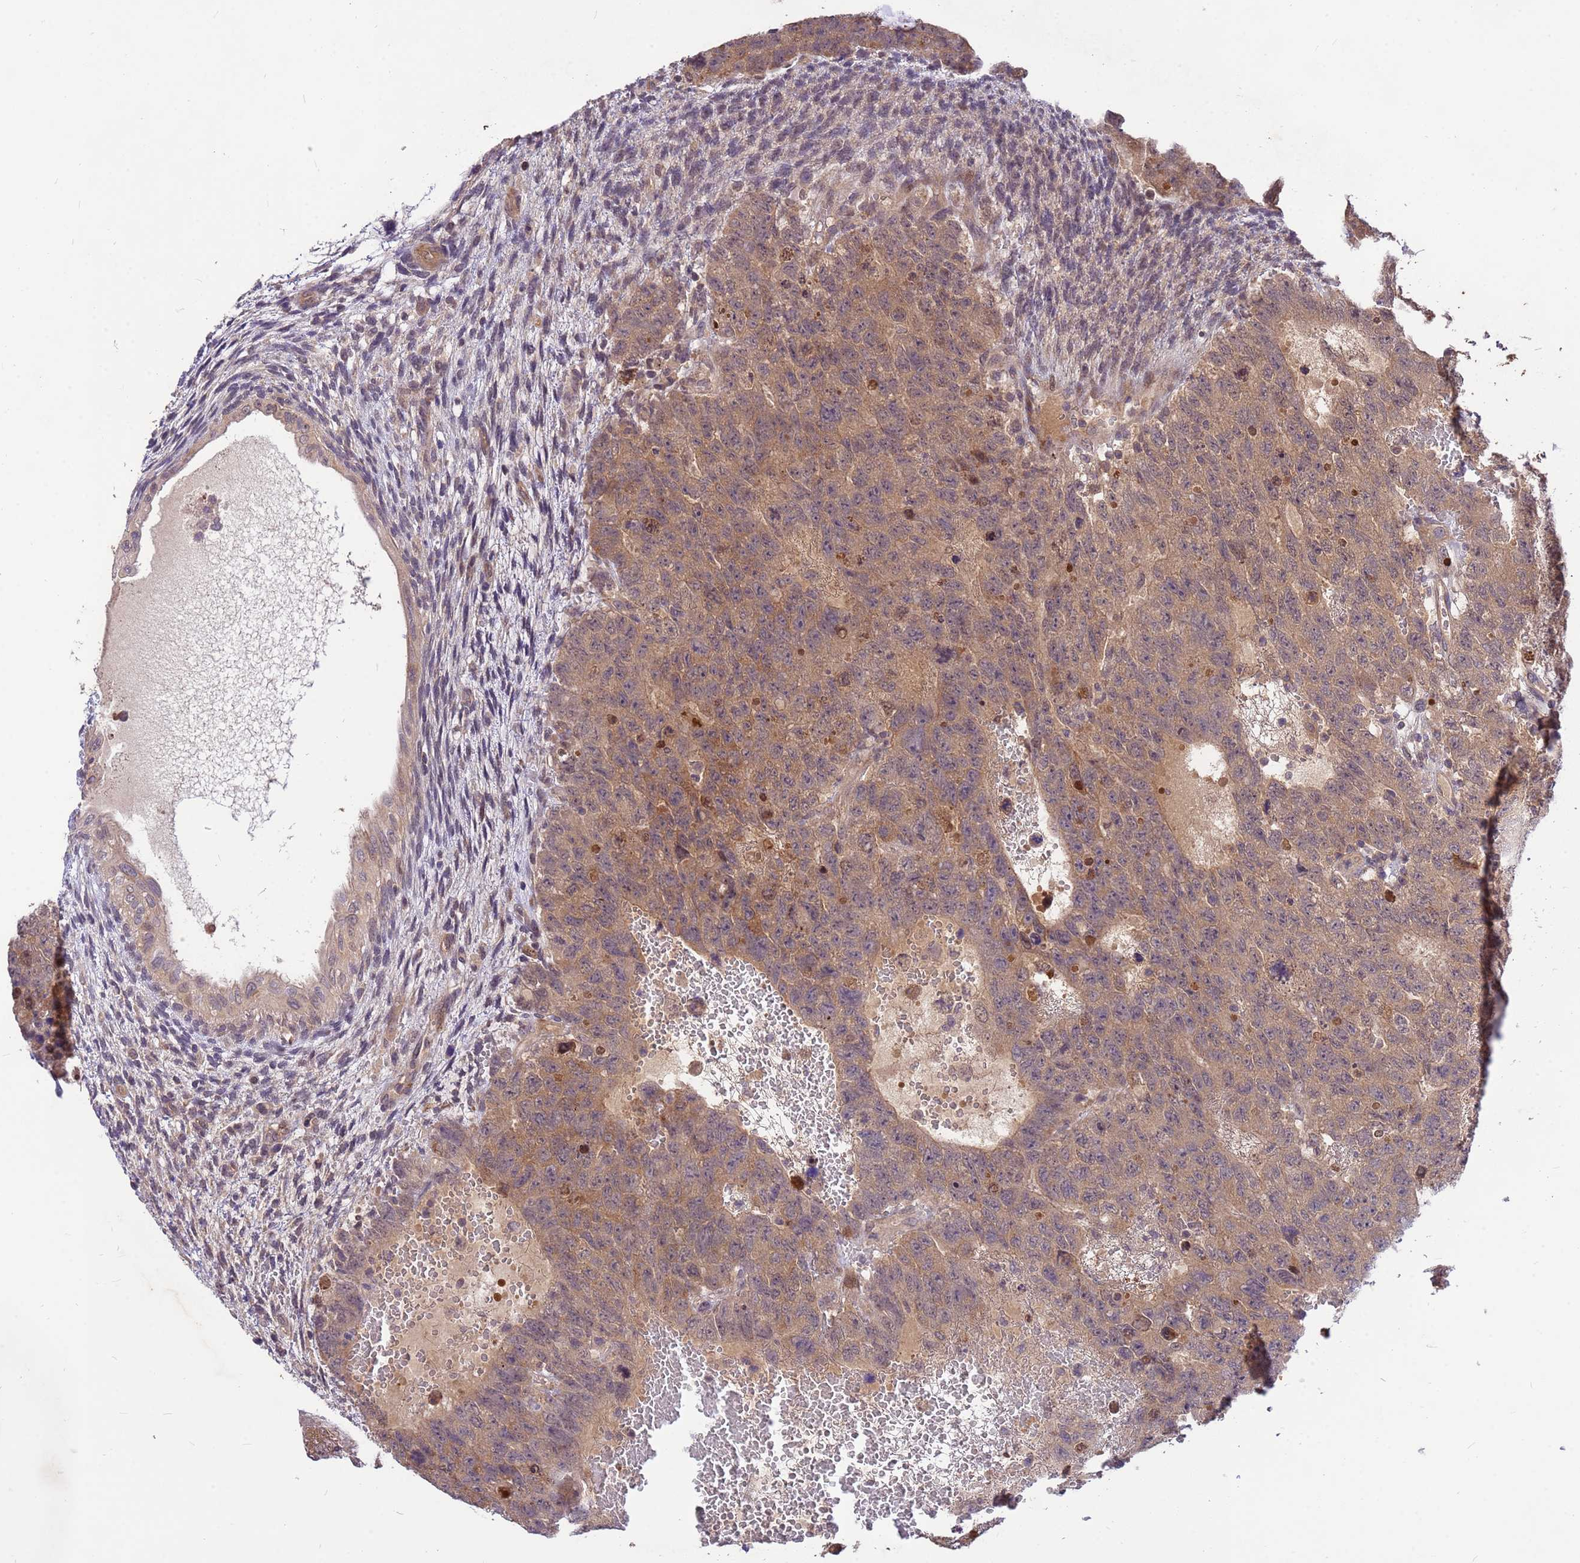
{"staining": {"intensity": "moderate", "quantity": ">75%", "location": "cytoplasmic/membranous"}, "tissue": "testis cancer", "cell_type": "Tumor cells", "image_type": "cancer", "snomed": [{"axis": "morphology", "description": "Carcinoma, Embryonal, NOS"}, {"axis": "topography", "description": "Testis"}], "caption": "Approximately >75% of tumor cells in testis embryonal carcinoma show moderate cytoplasmic/membranous protein expression as visualized by brown immunohistochemical staining.", "gene": "PPP2CB", "patient": {"sex": "male", "age": 26}}